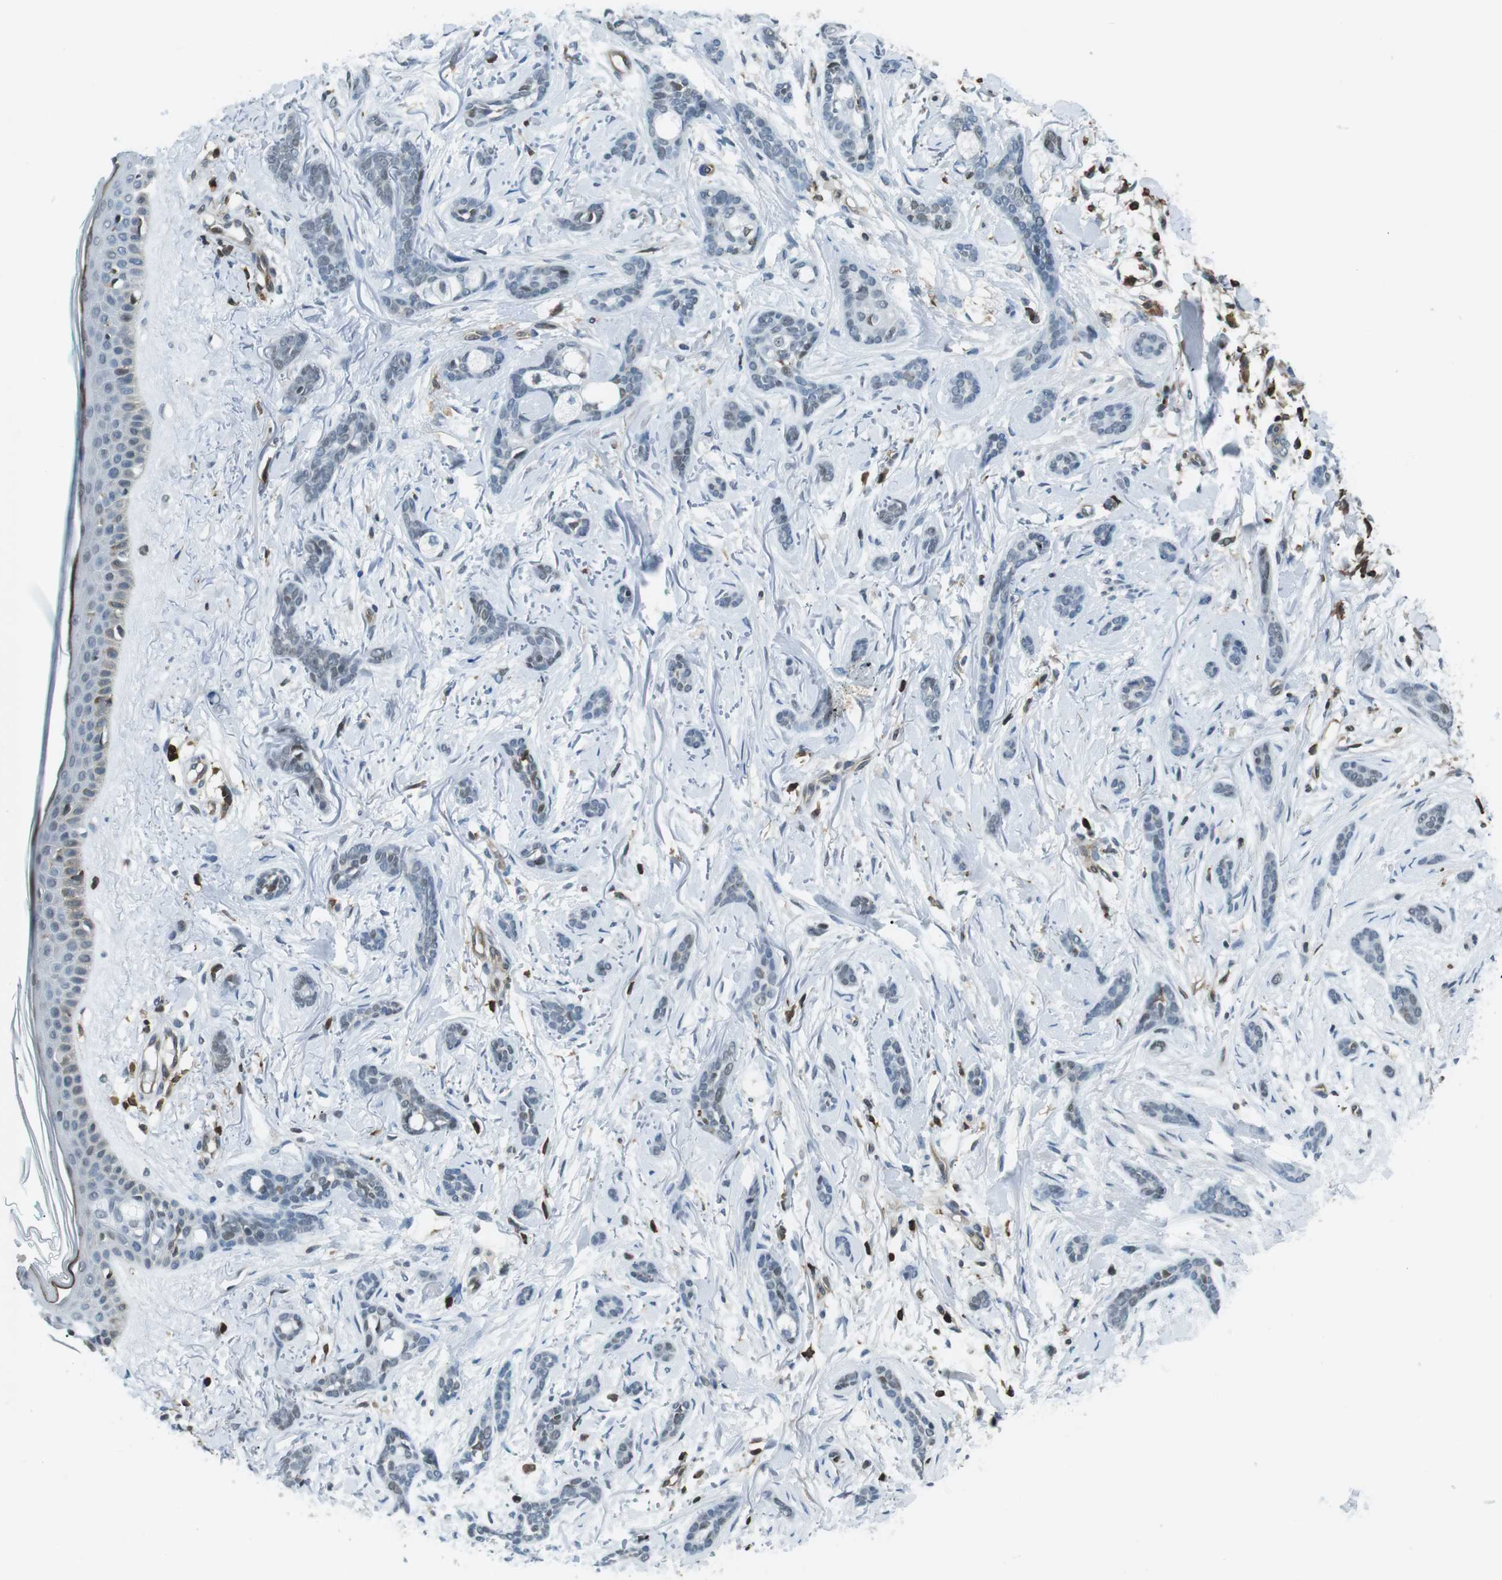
{"staining": {"intensity": "weak", "quantity": "<25%", "location": "nuclear"}, "tissue": "skin cancer", "cell_type": "Tumor cells", "image_type": "cancer", "snomed": [{"axis": "morphology", "description": "Basal cell carcinoma"}, {"axis": "morphology", "description": "Adnexal tumor, benign"}, {"axis": "topography", "description": "Skin"}], "caption": "The micrograph shows no significant expression in tumor cells of skin cancer (benign adnexal tumor). Nuclei are stained in blue.", "gene": "STK10", "patient": {"sex": "female", "age": 42}}